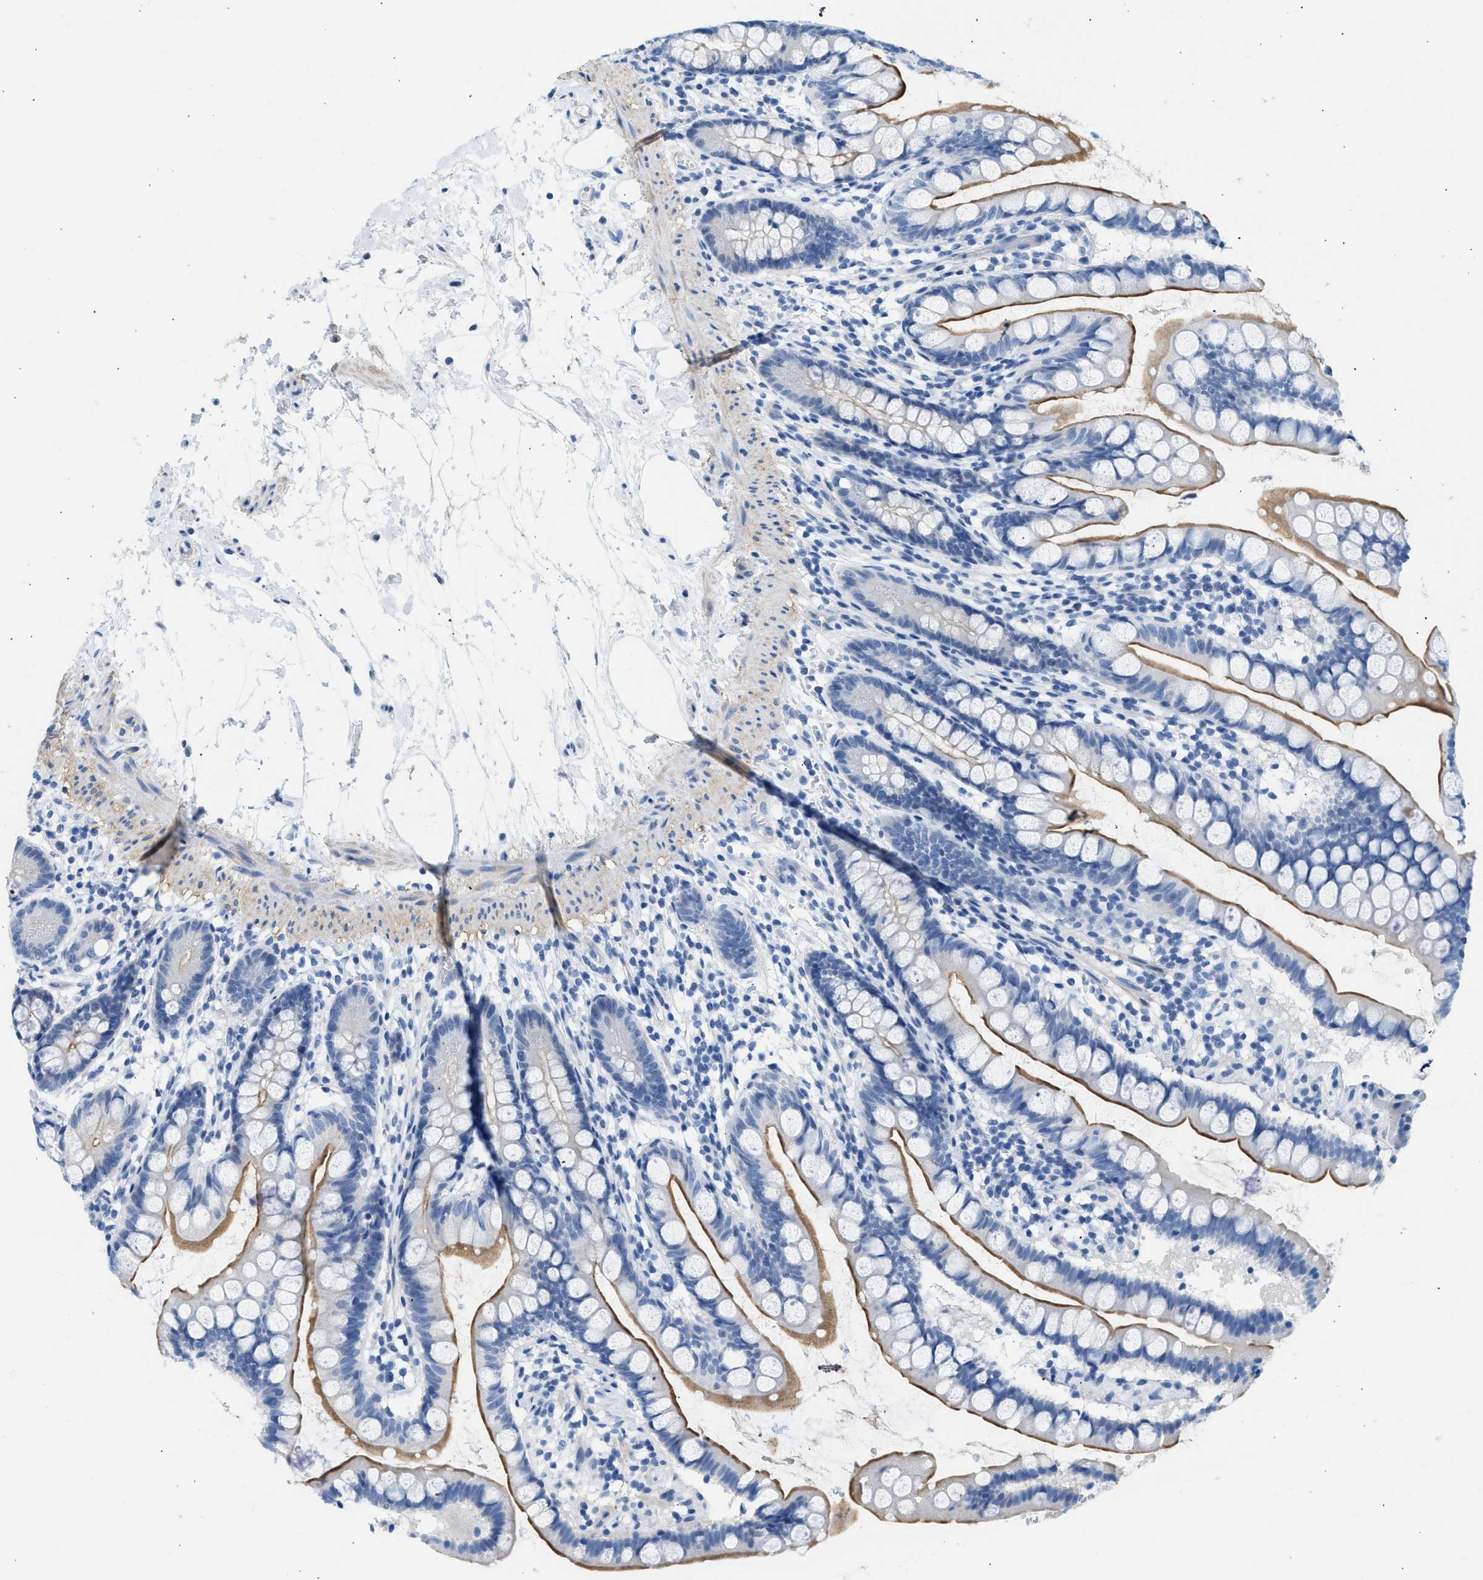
{"staining": {"intensity": "moderate", "quantity": "25%-75%", "location": "cytoplasmic/membranous"}, "tissue": "small intestine", "cell_type": "Glandular cells", "image_type": "normal", "snomed": [{"axis": "morphology", "description": "Normal tissue, NOS"}, {"axis": "topography", "description": "Small intestine"}], "caption": "Immunohistochemical staining of unremarkable human small intestine reveals moderate cytoplasmic/membranous protein expression in approximately 25%-75% of glandular cells.", "gene": "SPAM1", "patient": {"sex": "female", "age": 84}}